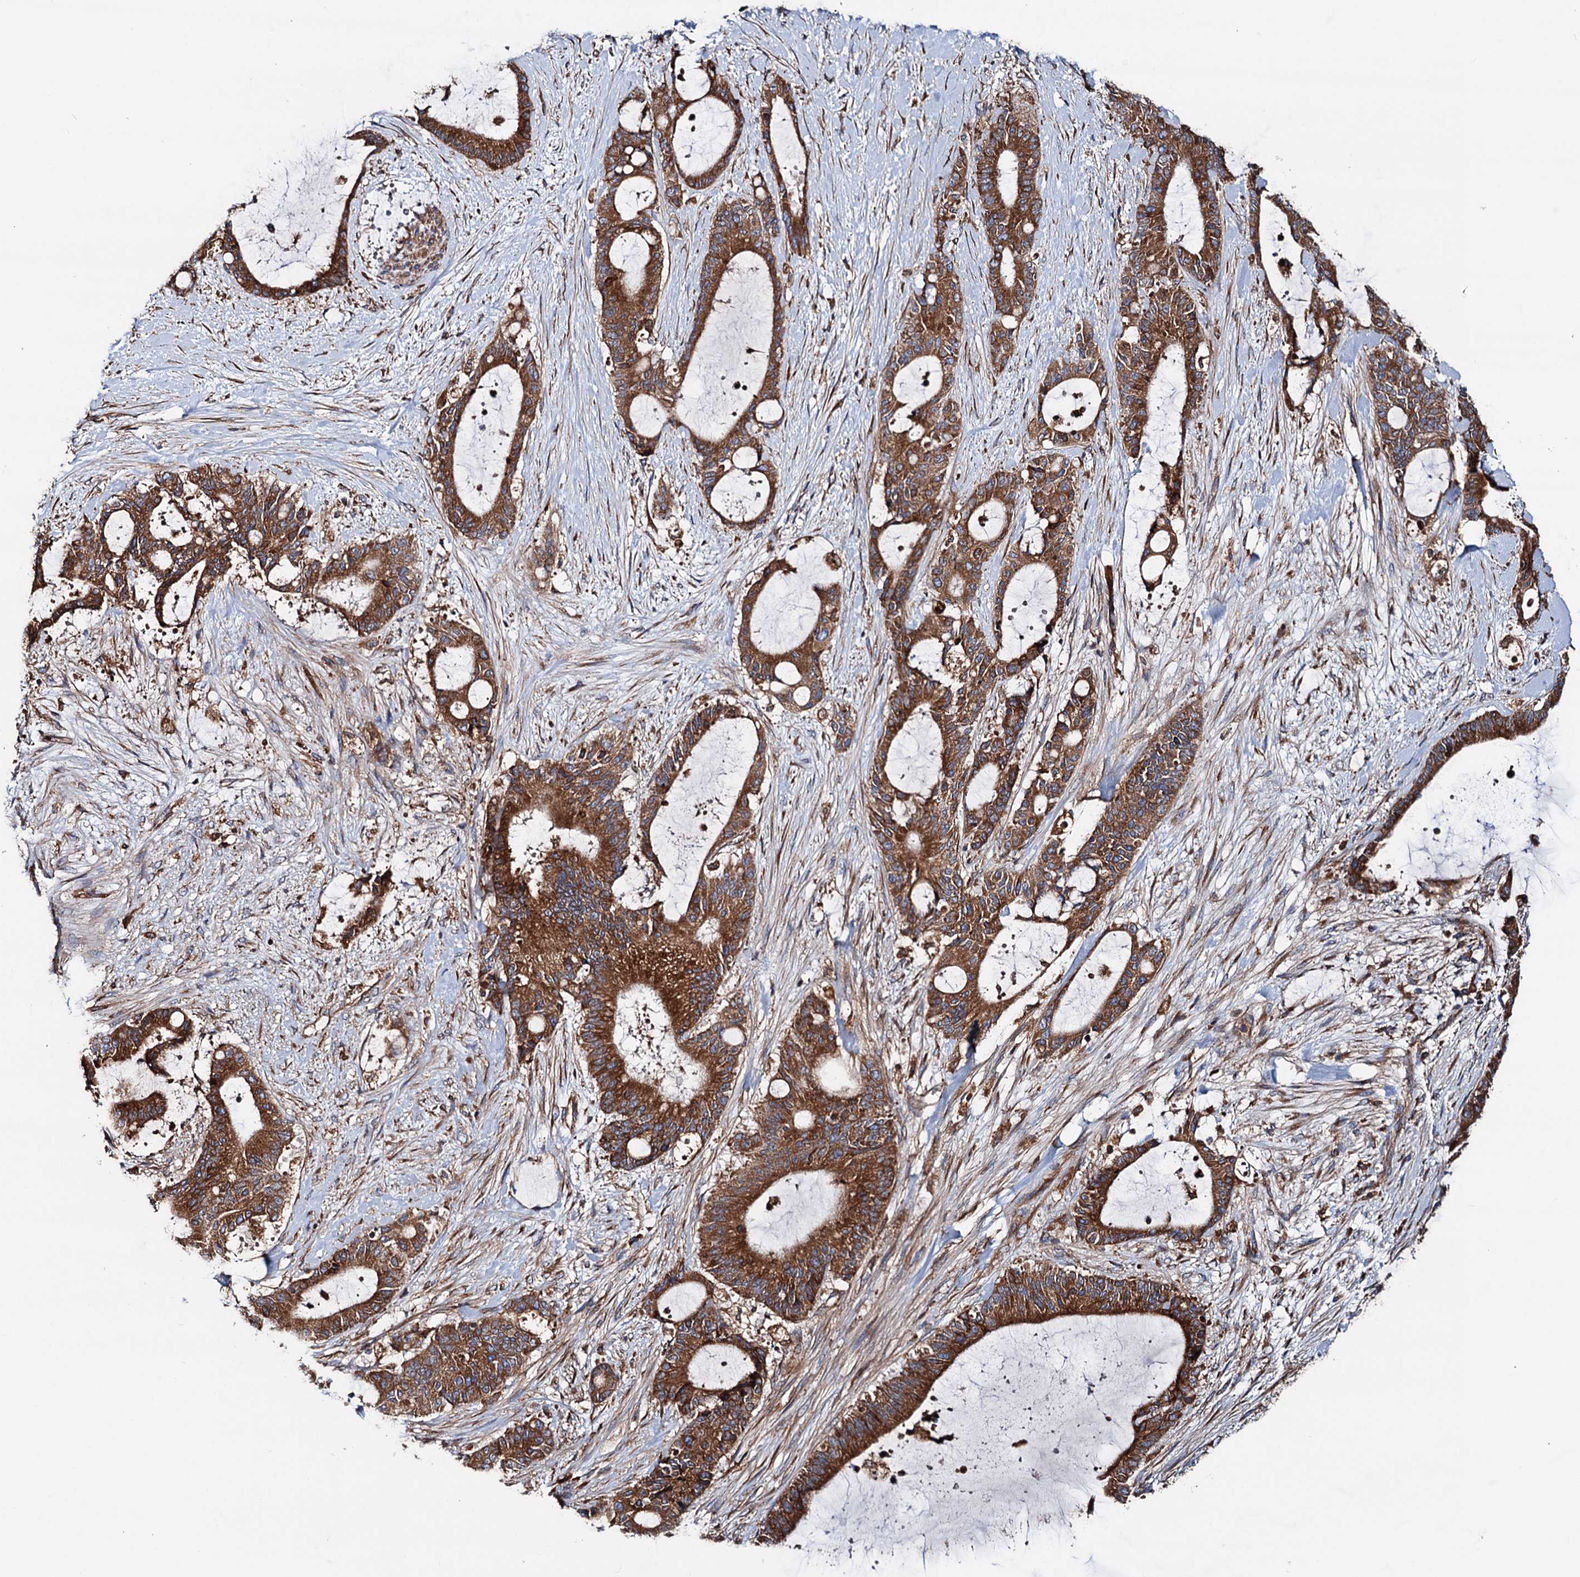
{"staining": {"intensity": "strong", "quantity": ">75%", "location": "cytoplasmic/membranous"}, "tissue": "liver cancer", "cell_type": "Tumor cells", "image_type": "cancer", "snomed": [{"axis": "morphology", "description": "Normal tissue, NOS"}, {"axis": "morphology", "description": "Cholangiocarcinoma"}, {"axis": "topography", "description": "Liver"}, {"axis": "topography", "description": "Peripheral nerve tissue"}], "caption": "Protein expression analysis of liver cancer (cholangiocarcinoma) reveals strong cytoplasmic/membranous positivity in about >75% of tumor cells. (DAB IHC, brown staining for protein, blue staining for nuclei).", "gene": "ERP29", "patient": {"sex": "female", "age": 73}}